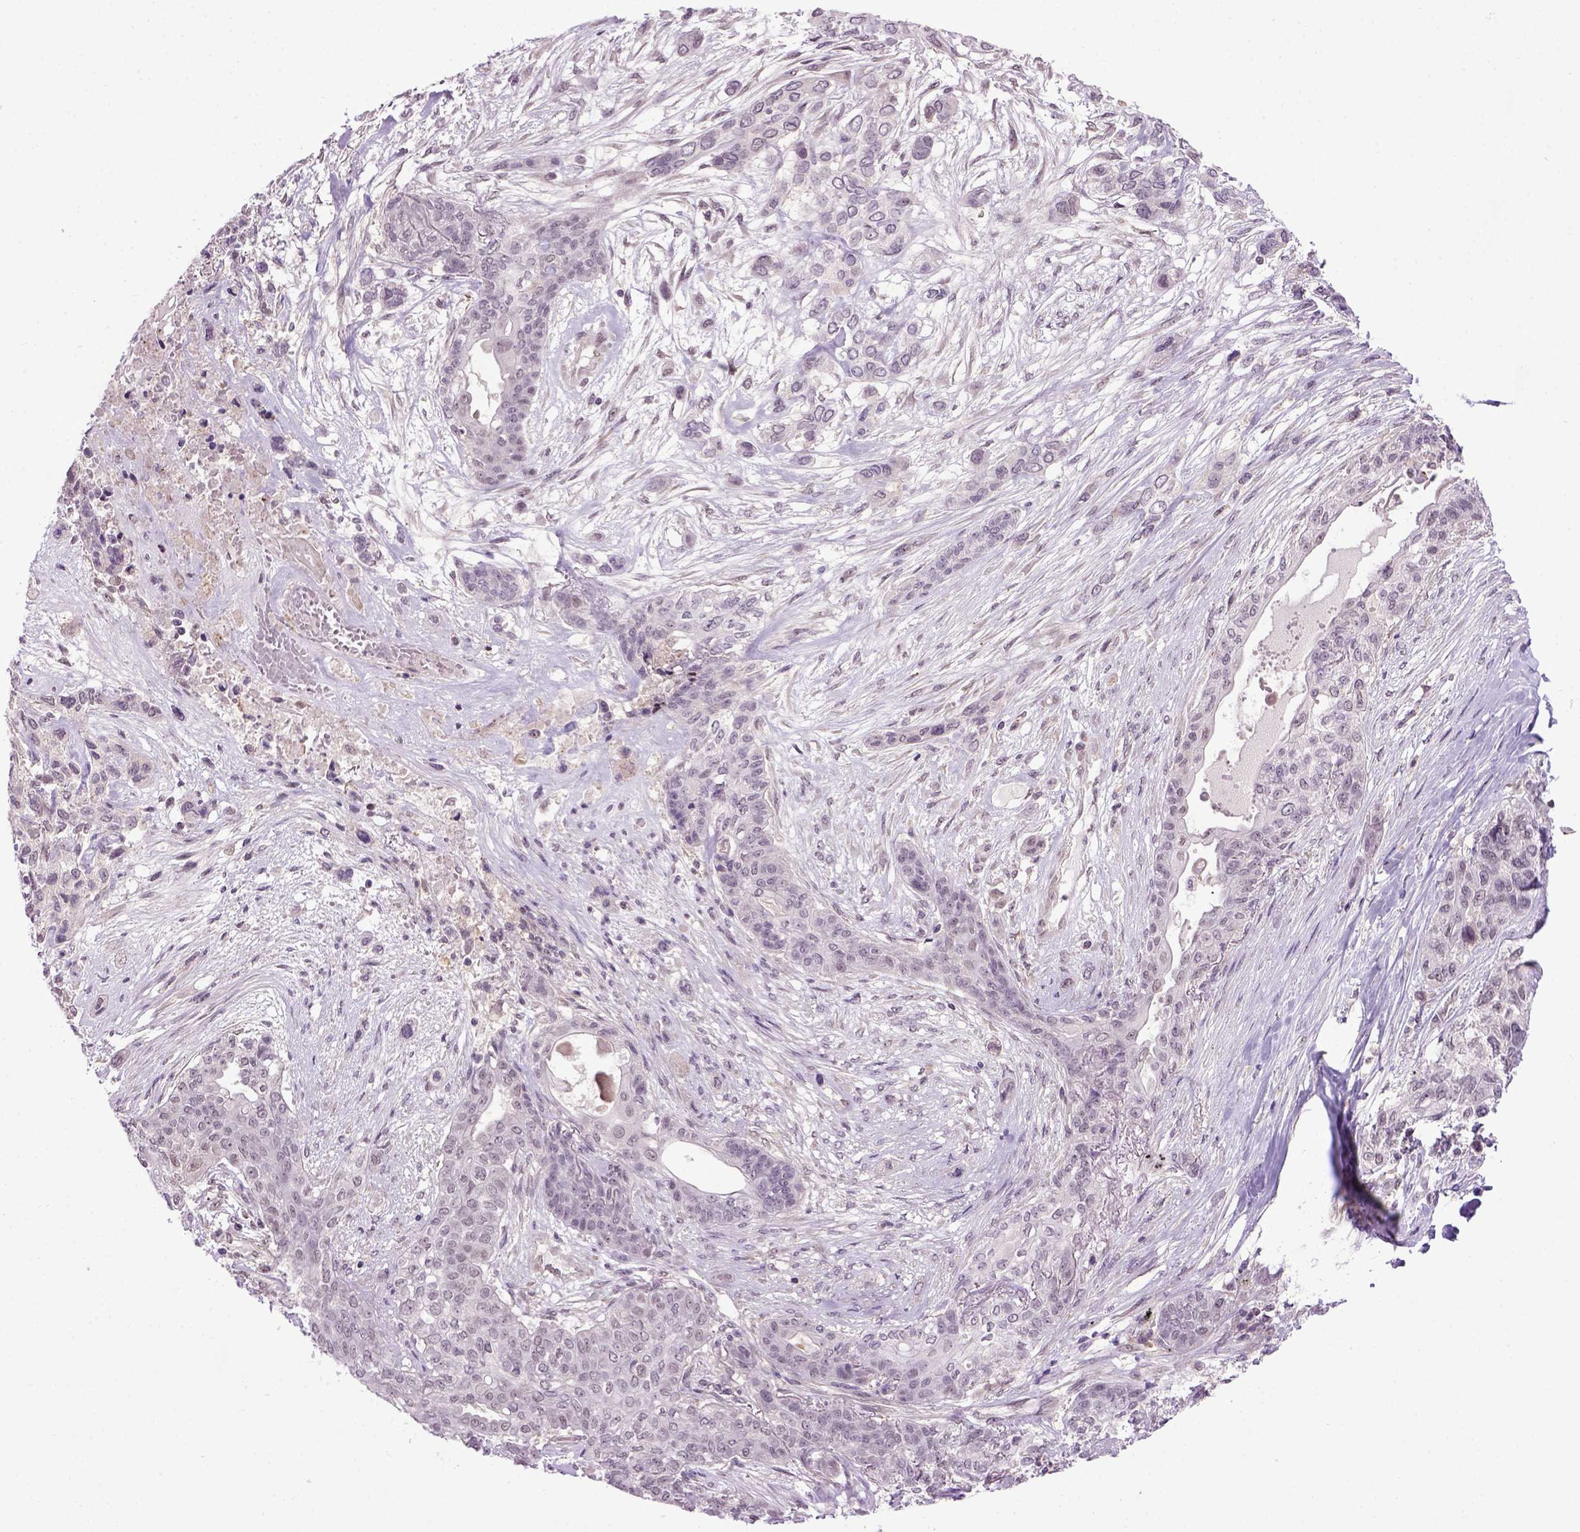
{"staining": {"intensity": "negative", "quantity": "none", "location": "none"}, "tissue": "lung cancer", "cell_type": "Tumor cells", "image_type": "cancer", "snomed": [{"axis": "morphology", "description": "Squamous cell carcinoma, NOS"}, {"axis": "topography", "description": "Lung"}], "caption": "Micrograph shows no significant protein expression in tumor cells of lung cancer. The staining is performed using DAB brown chromogen with nuclei counter-stained in using hematoxylin.", "gene": "RAB43", "patient": {"sex": "female", "age": 70}}